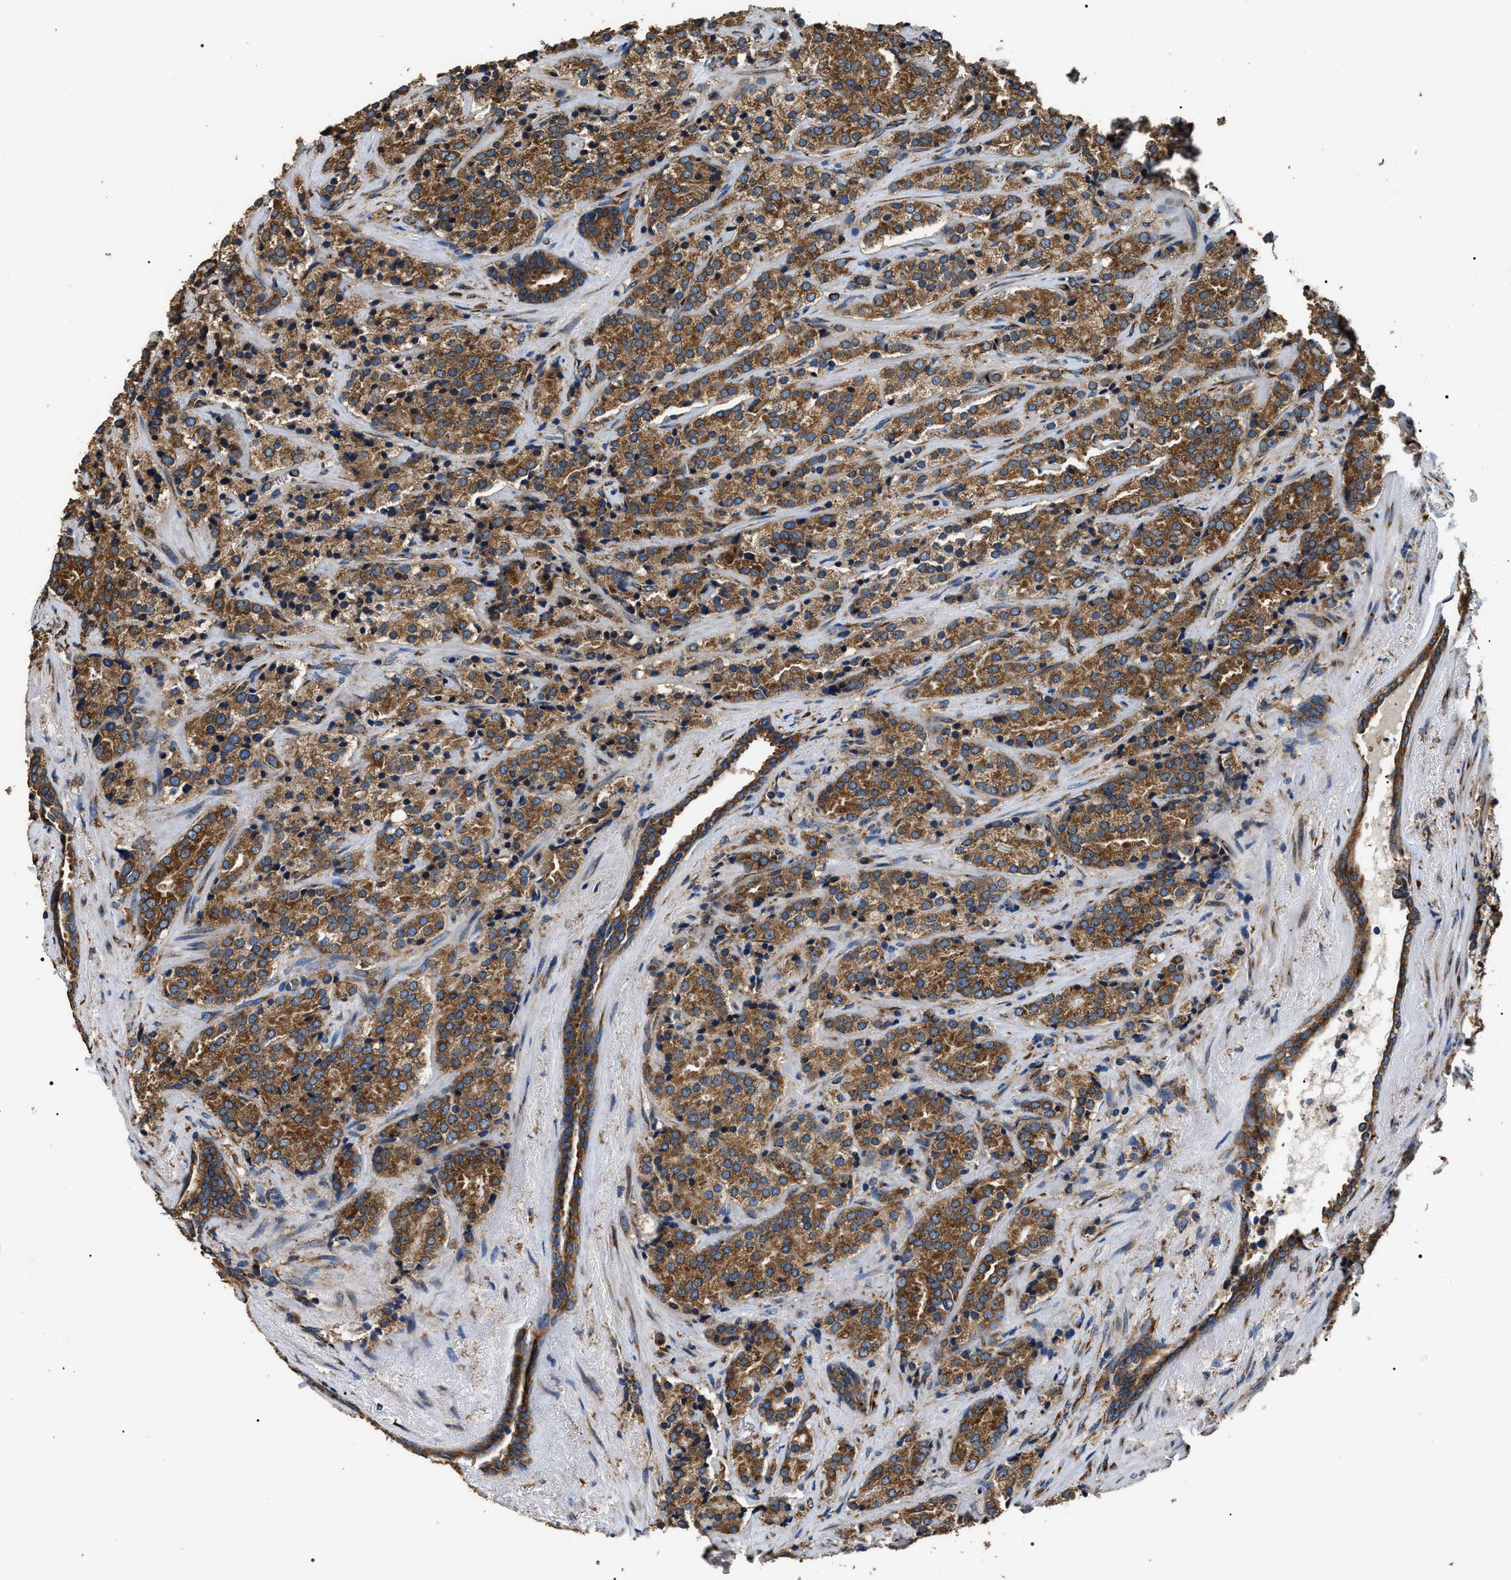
{"staining": {"intensity": "moderate", "quantity": ">75%", "location": "cytoplasmic/membranous"}, "tissue": "prostate cancer", "cell_type": "Tumor cells", "image_type": "cancer", "snomed": [{"axis": "morphology", "description": "Adenocarcinoma, High grade"}, {"axis": "topography", "description": "Prostate"}], "caption": "Immunohistochemical staining of human adenocarcinoma (high-grade) (prostate) reveals medium levels of moderate cytoplasmic/membranous expression in about >75% of tumor cells. Using DAB (brown) and hematoxylin (blue) stains, captured at high magnification using brightfield microscopy.", "gene": "KTN1", "patient": {"sex": "male", "age": 71}}